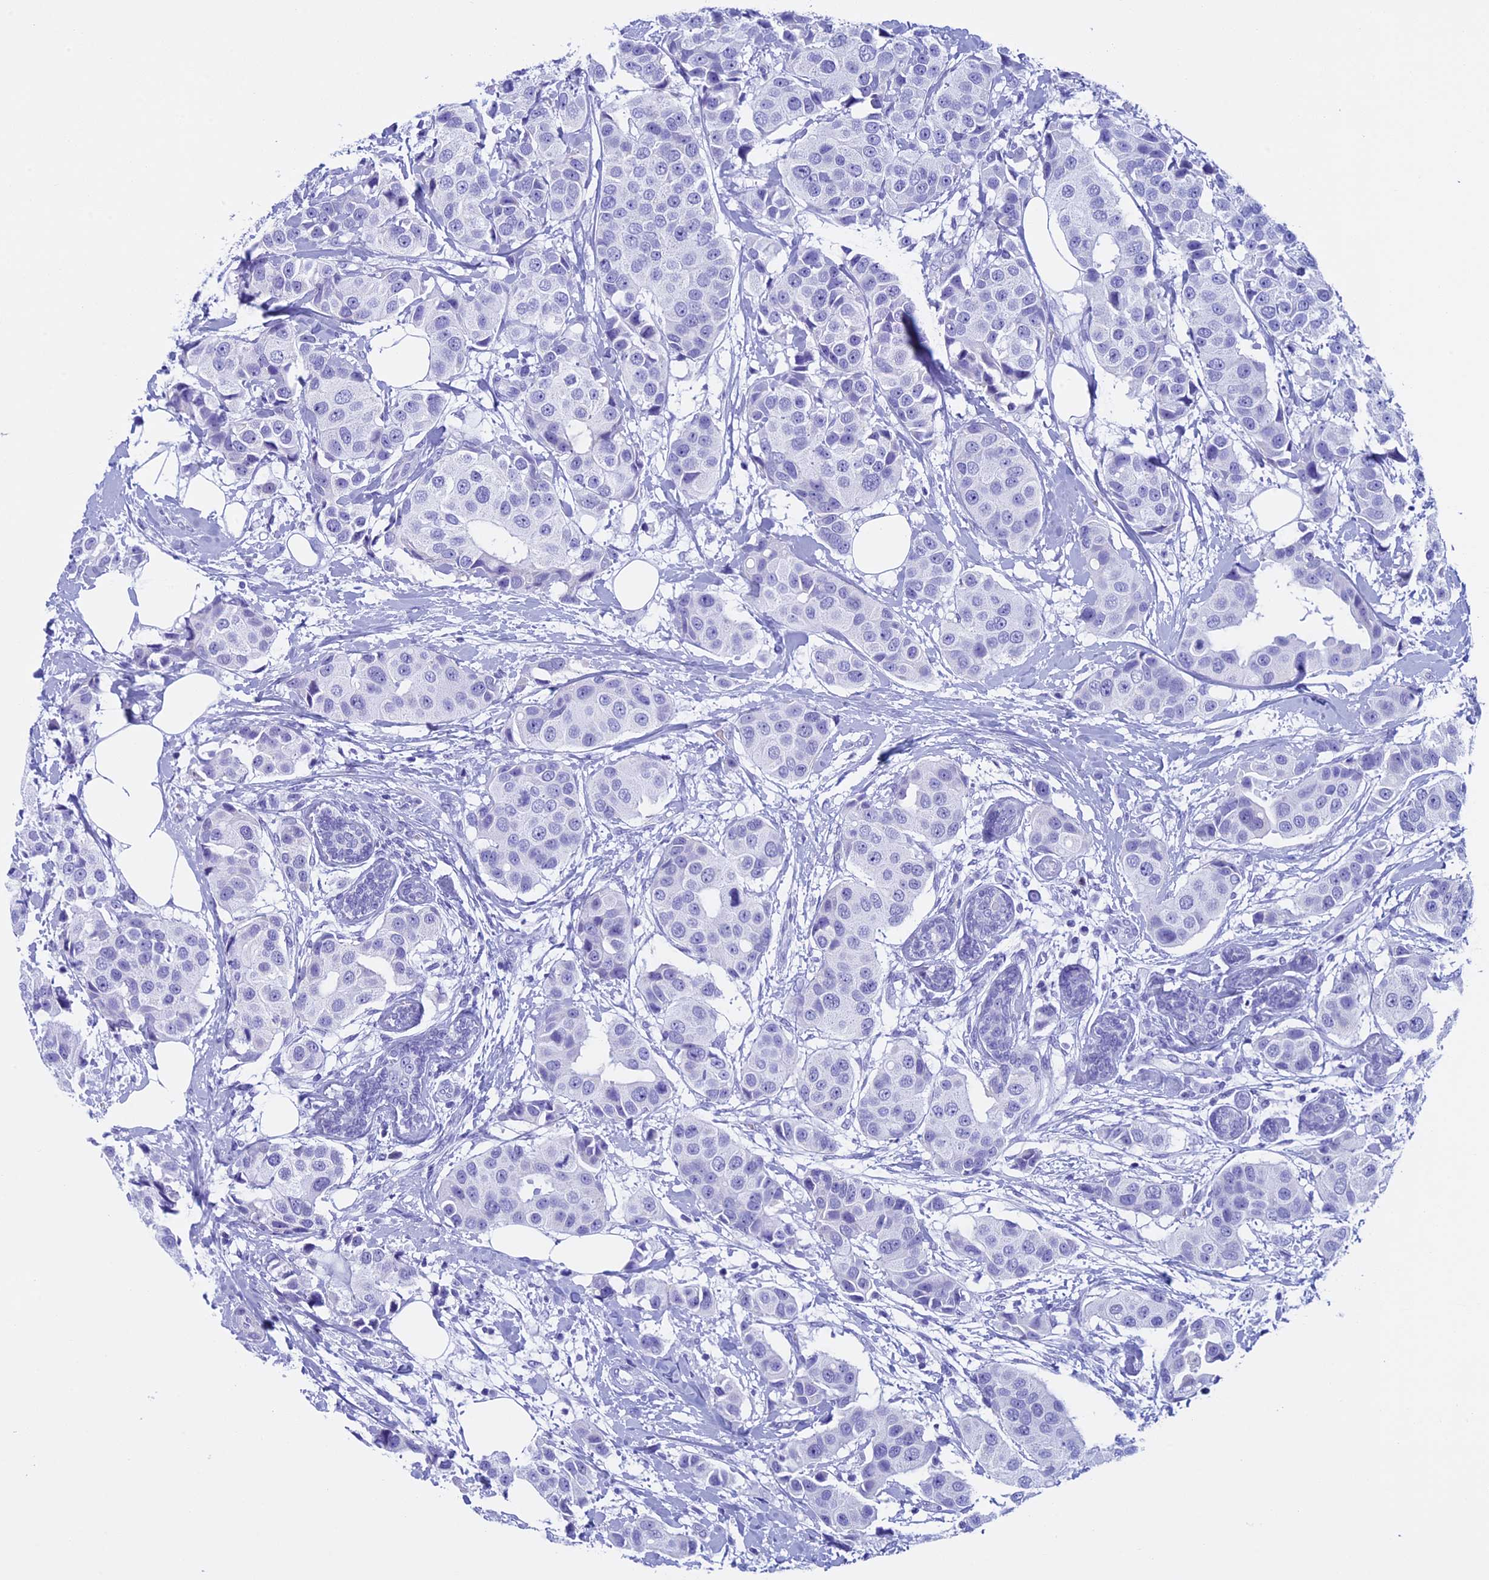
{"staining": {"intensity": "negative", "quantity": "none", "location": "none"}, "tissue": "breast cancer", "cell_type": "Tumor cells", "image_type": "cancer", "snomed": [{"axis": "morphology", "description": "Normal tissue, NOS"}, {"axis": "morphology", "description": "Duct carcinoma"}, {"axis": "topography", "description": "Breast"}], "caption": "Tumor cells are negative for brown protein staining in breast cancer (invasive ductal carcinoma).", "gene": "FAM169A", "patient": {"sex": "female", "age": 39}}